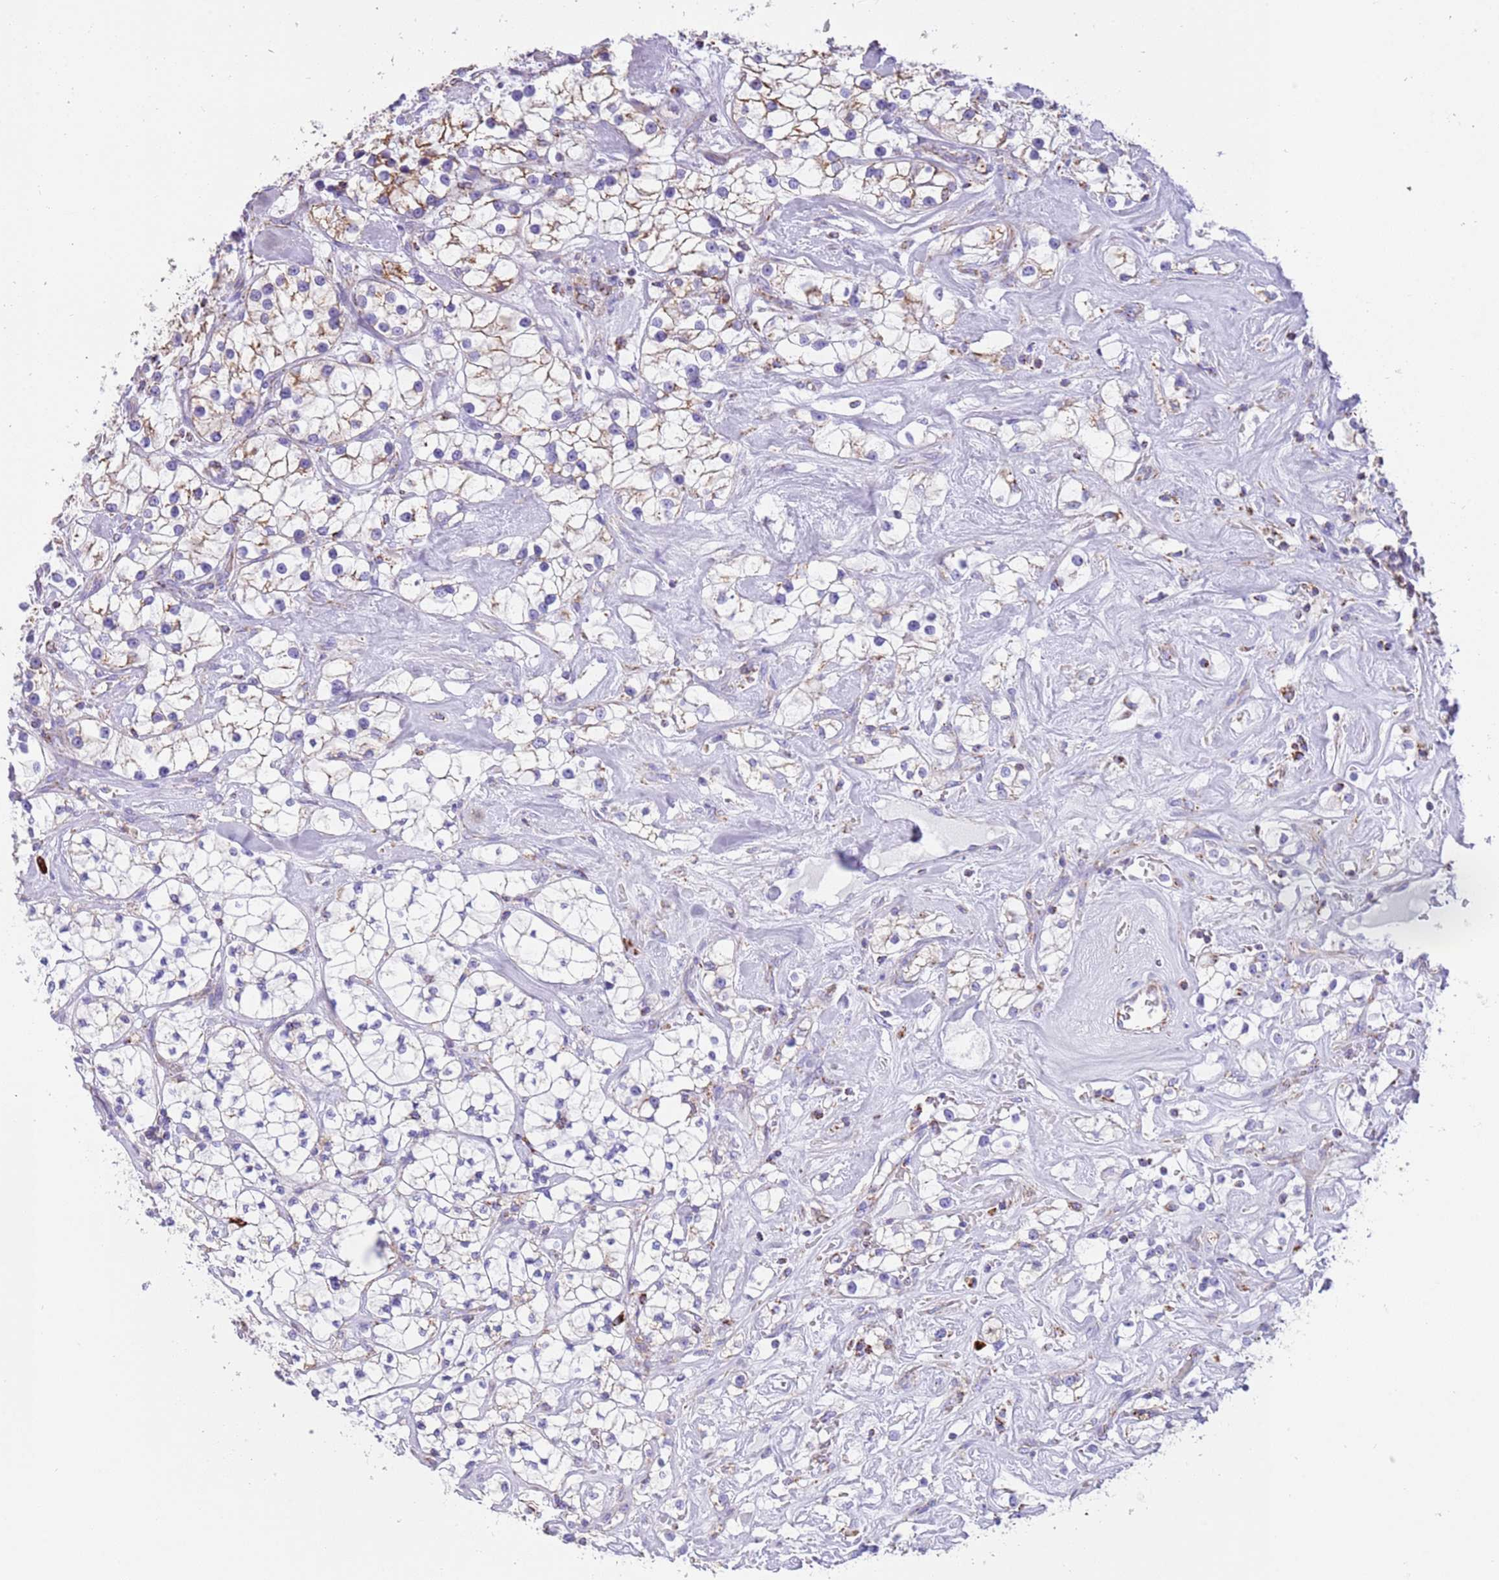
{"staining": {"intensity": "moderate", "quantity": "25%-75%", "location": "cytoplasmic/membranous"}, "tissue": "renal cancer", "cell_type": "Tumor cells", "image_type": "cancer", "snomed": [{"axis": "morphology", "description": "Adenocarcinoma, NOS"}, {"axis": "topography", "description": "Kidney"}], "caption": "High-magnification brightfield microscopy of renal adenocarcinoma stained with DAB (3,3'-diaminobenzidine) (brown) and counterstained with hematoxylin (blue). tumor cells exhibit moderate cytoplasmic/membranous positivity is seen in about25%-75% of cells.", "gene": "SUCLG2", "patient": {"sex": "male", "age": 77}}